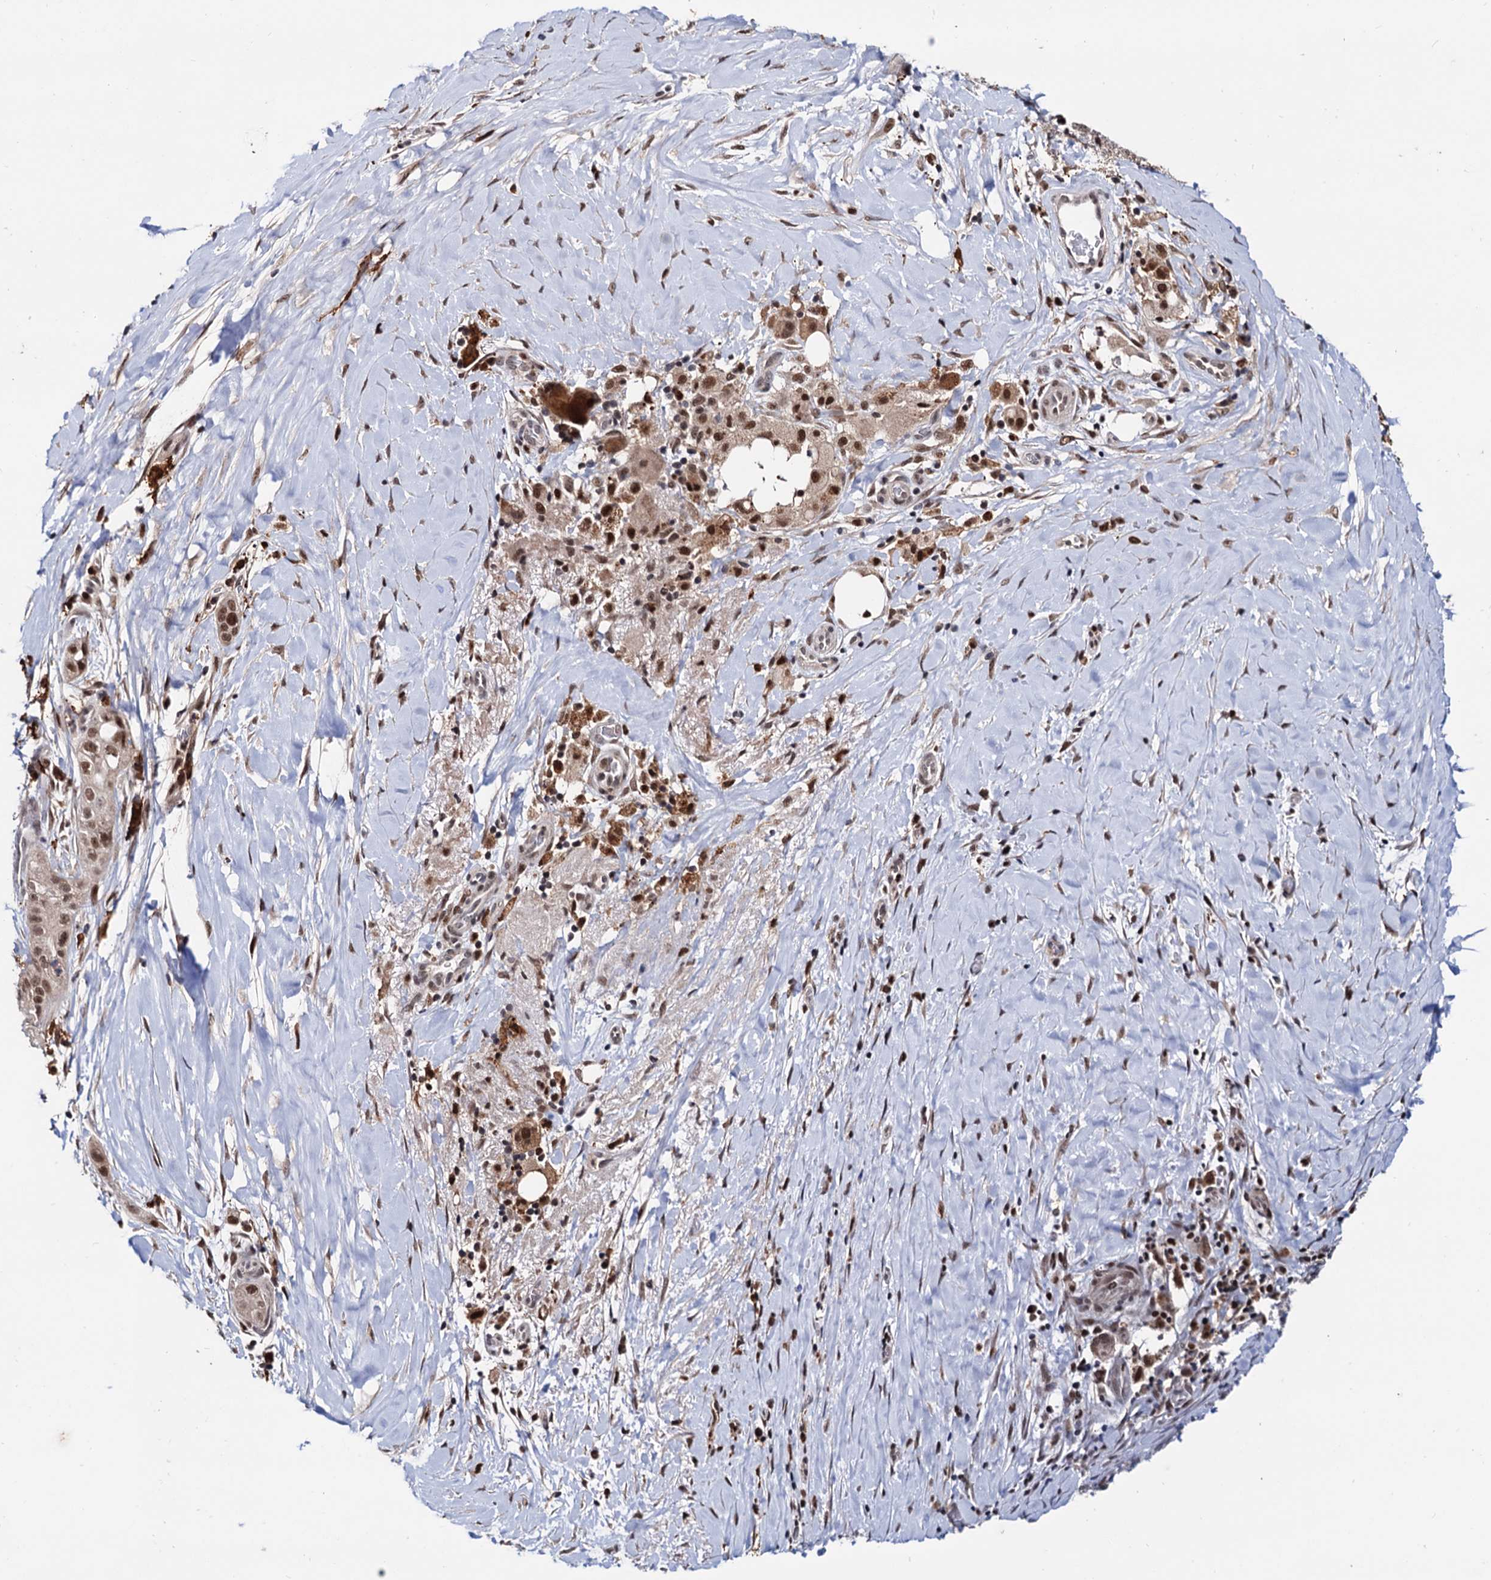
{"staining": {"intensity": "strong", "quantity": ">75%", "location": "nuclear"}, "tissue": "pancreatic cancer", "cell_type": "Tumor cells", "image_type": "cancer", "snomed": [{"axis": "morphology", "description": "Adenocarcinoma, NOS"}, {"axis": "topography", "description": "Pancreas"}], "caption": "Immunohistochemical staining of human pancreatic cancer (adenocarcinoma) exhibits high levels of strong nuclear expression in about >75% of tumor cells.", "gene": "RNASEH2B", "patient": {"sex": "male", "age": 58}}